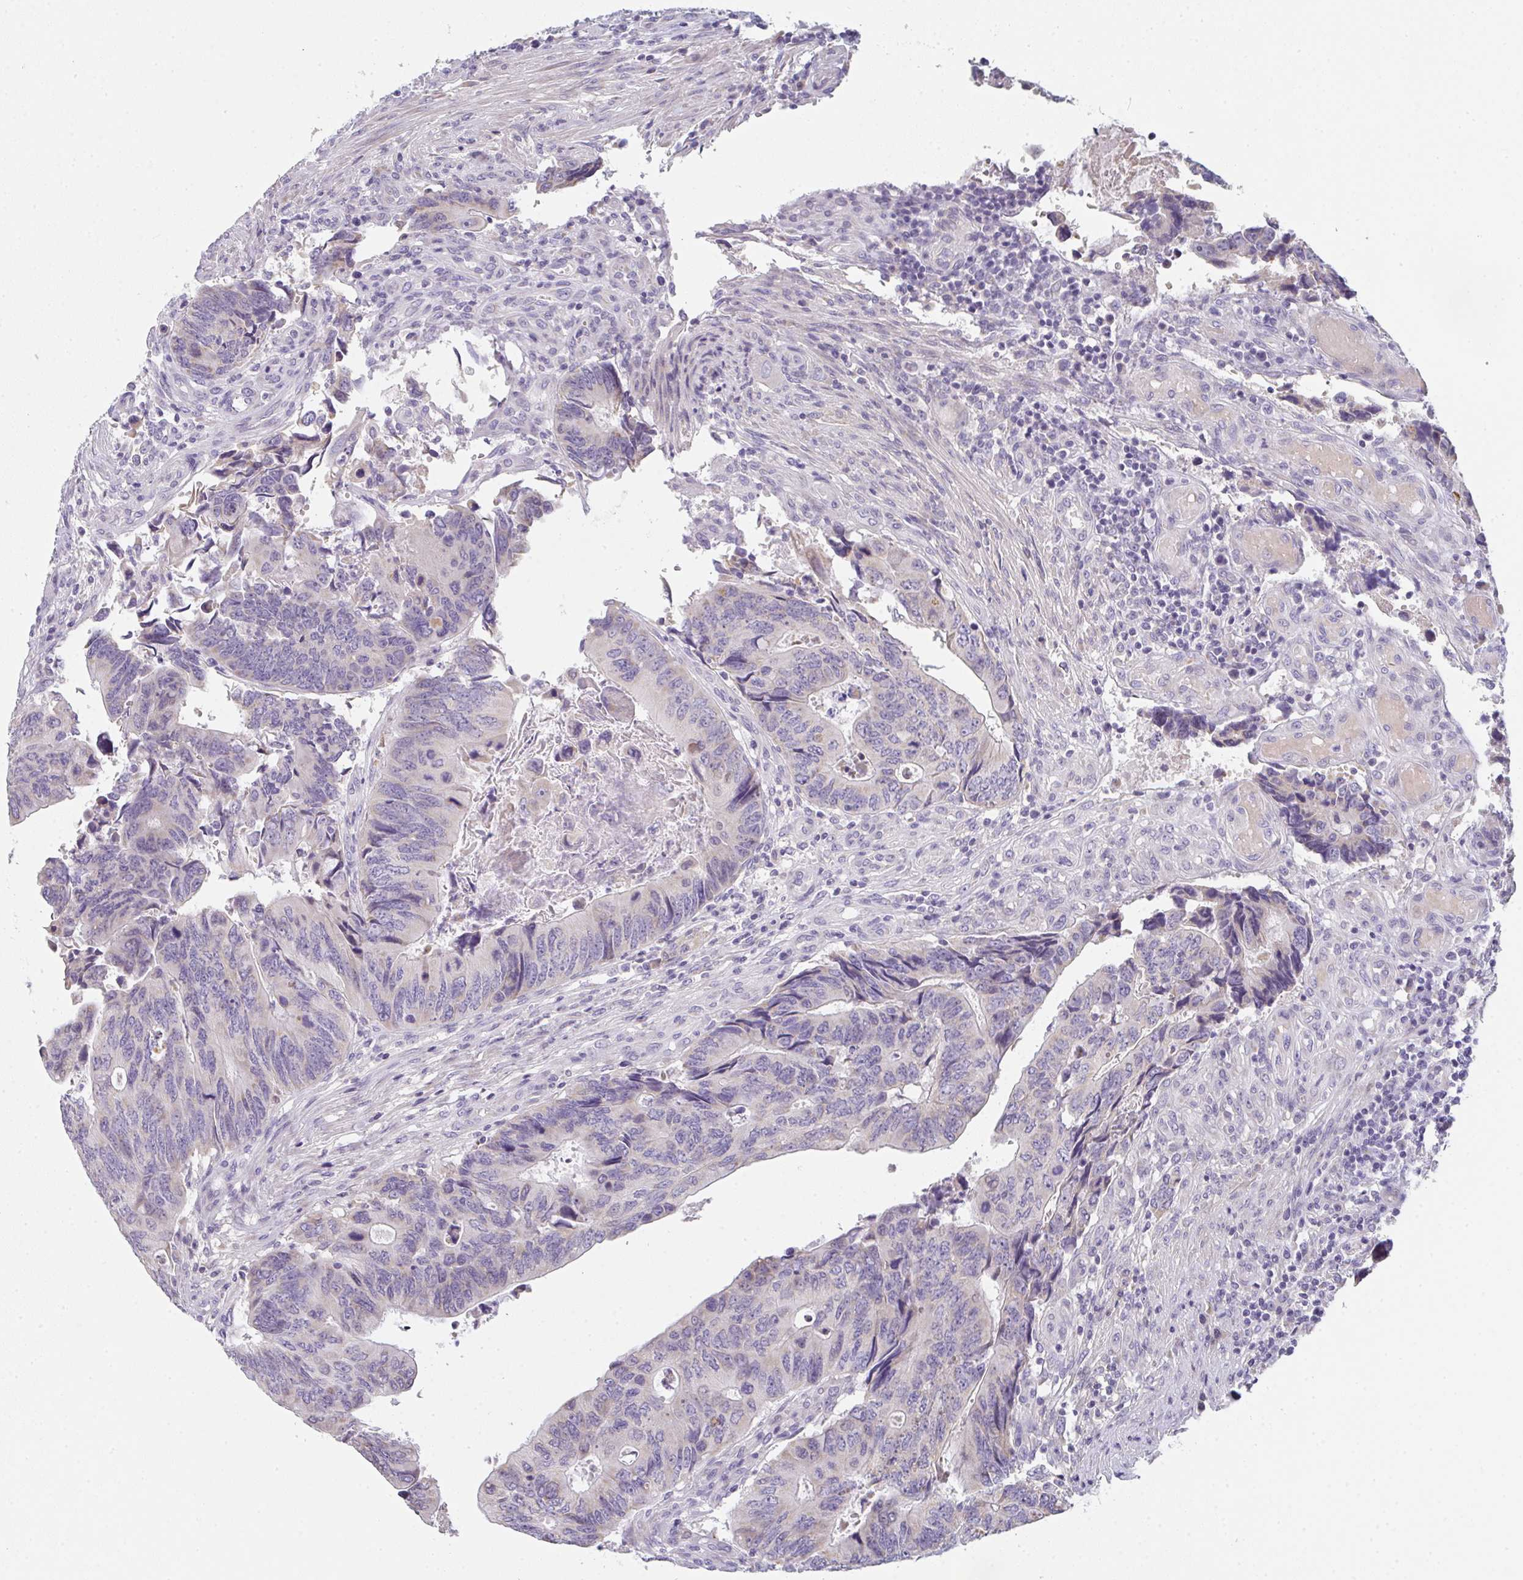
{"staining": {"intensity": "weak", "quantity": "<25%", "location": "cytoplasmic/membranous"}, "tissue": "colorectal cancer", "cell_type": "Tumor cells", "image_type": "cancer", "snomed": [{"axis": "morphology", "description": "Adenocarcinoma, NOS"}, {"axis": "topography", "description": "Colon"}], "caption": "High magnification brightfield microscopy of adenocarcinoma (colorectal) stained with DAB (3,3'-diaminobenzidine) (brown) and counterstained with hematoxylin (blue): tumor cells show no significant staining.", "gene": "CACNA1S", "patient": {"sex": "male", "age": 87}}